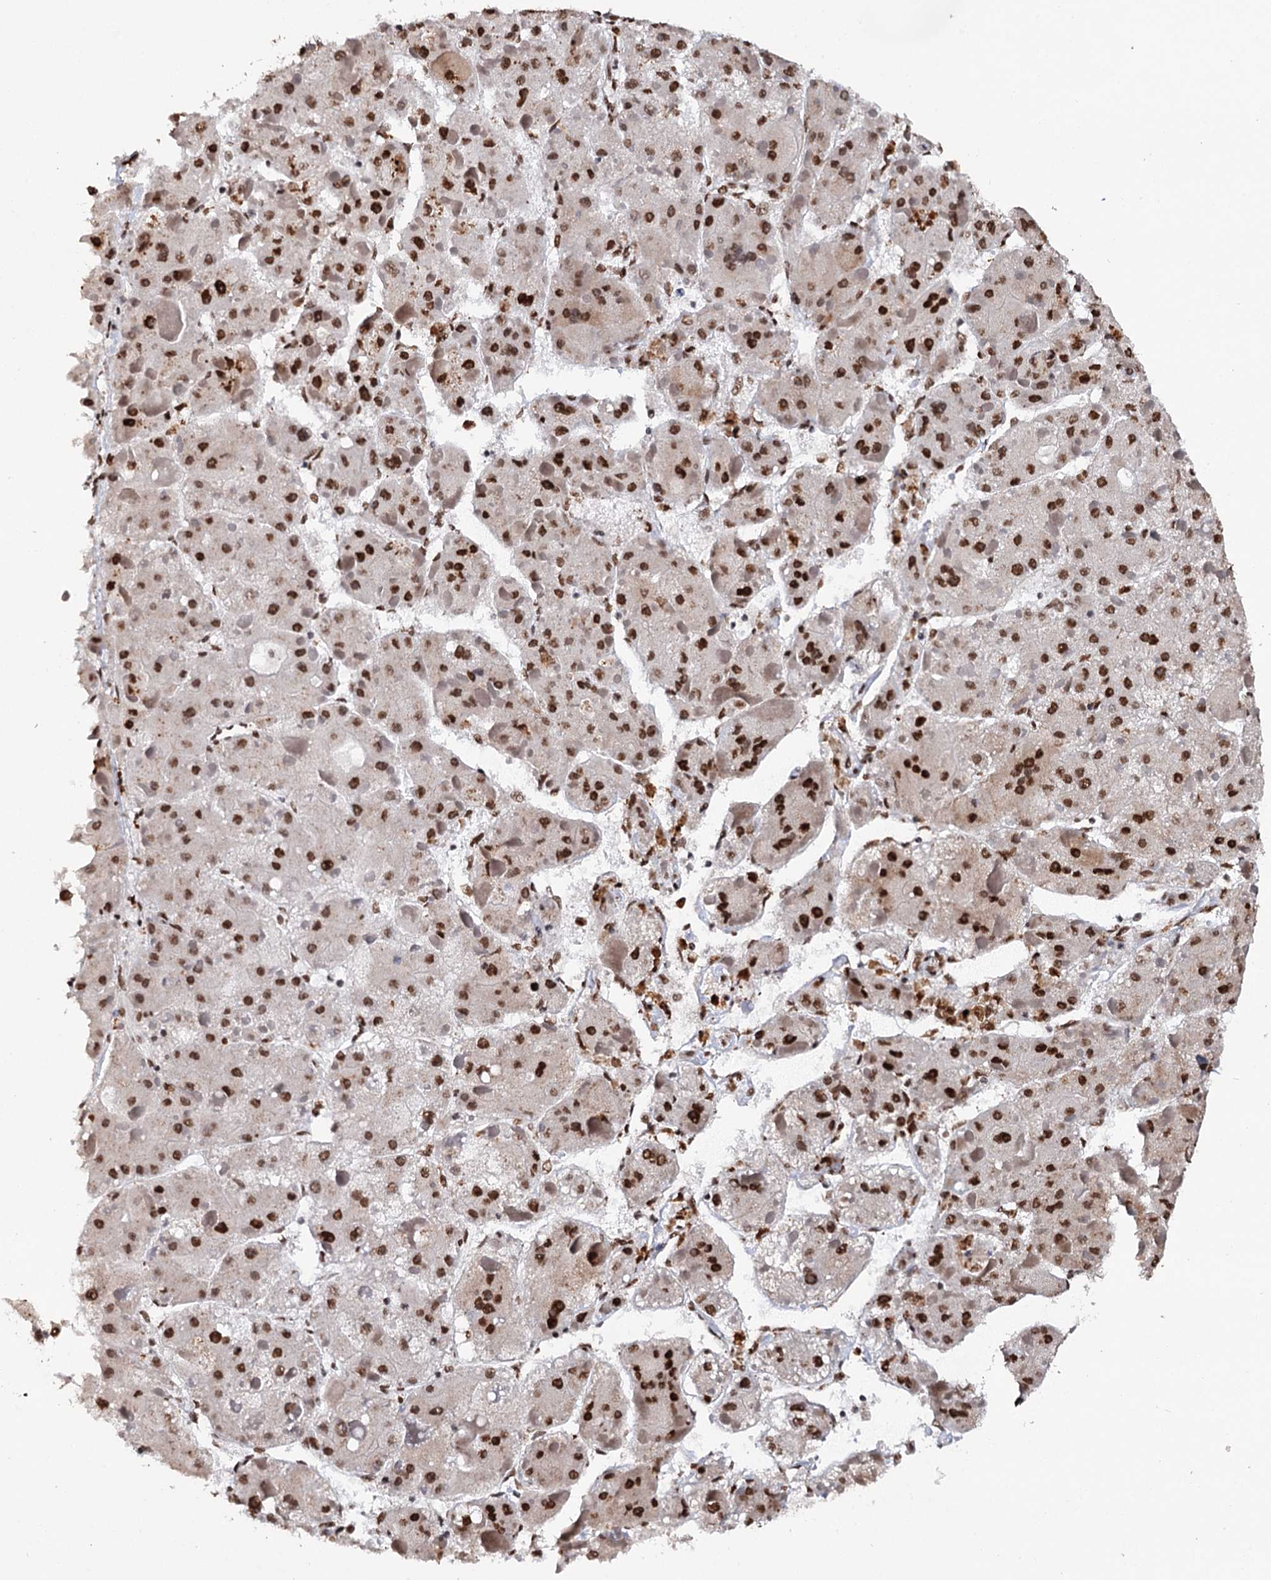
{"staining": {"intensity": "strong", "quantity": ">75%", "location": "nuclear"}, "tissue": "liver cancer", "cell_type": "Tumor cells", "image_type": "cancer", "snomed": [{"axis": "morphology", "description": "Carcinoma, Hepatocellular, NOS"}, {"axis": "topography", "description": "Liver"}], "caption": "Protein expression analysis of human liver cancer (hepatocellular carcinoma) reveals strong nuclear expression in approximately >75% of tumor cells.", "gene": "MATR3", "patient": {"sex": "female", "age": 73}}